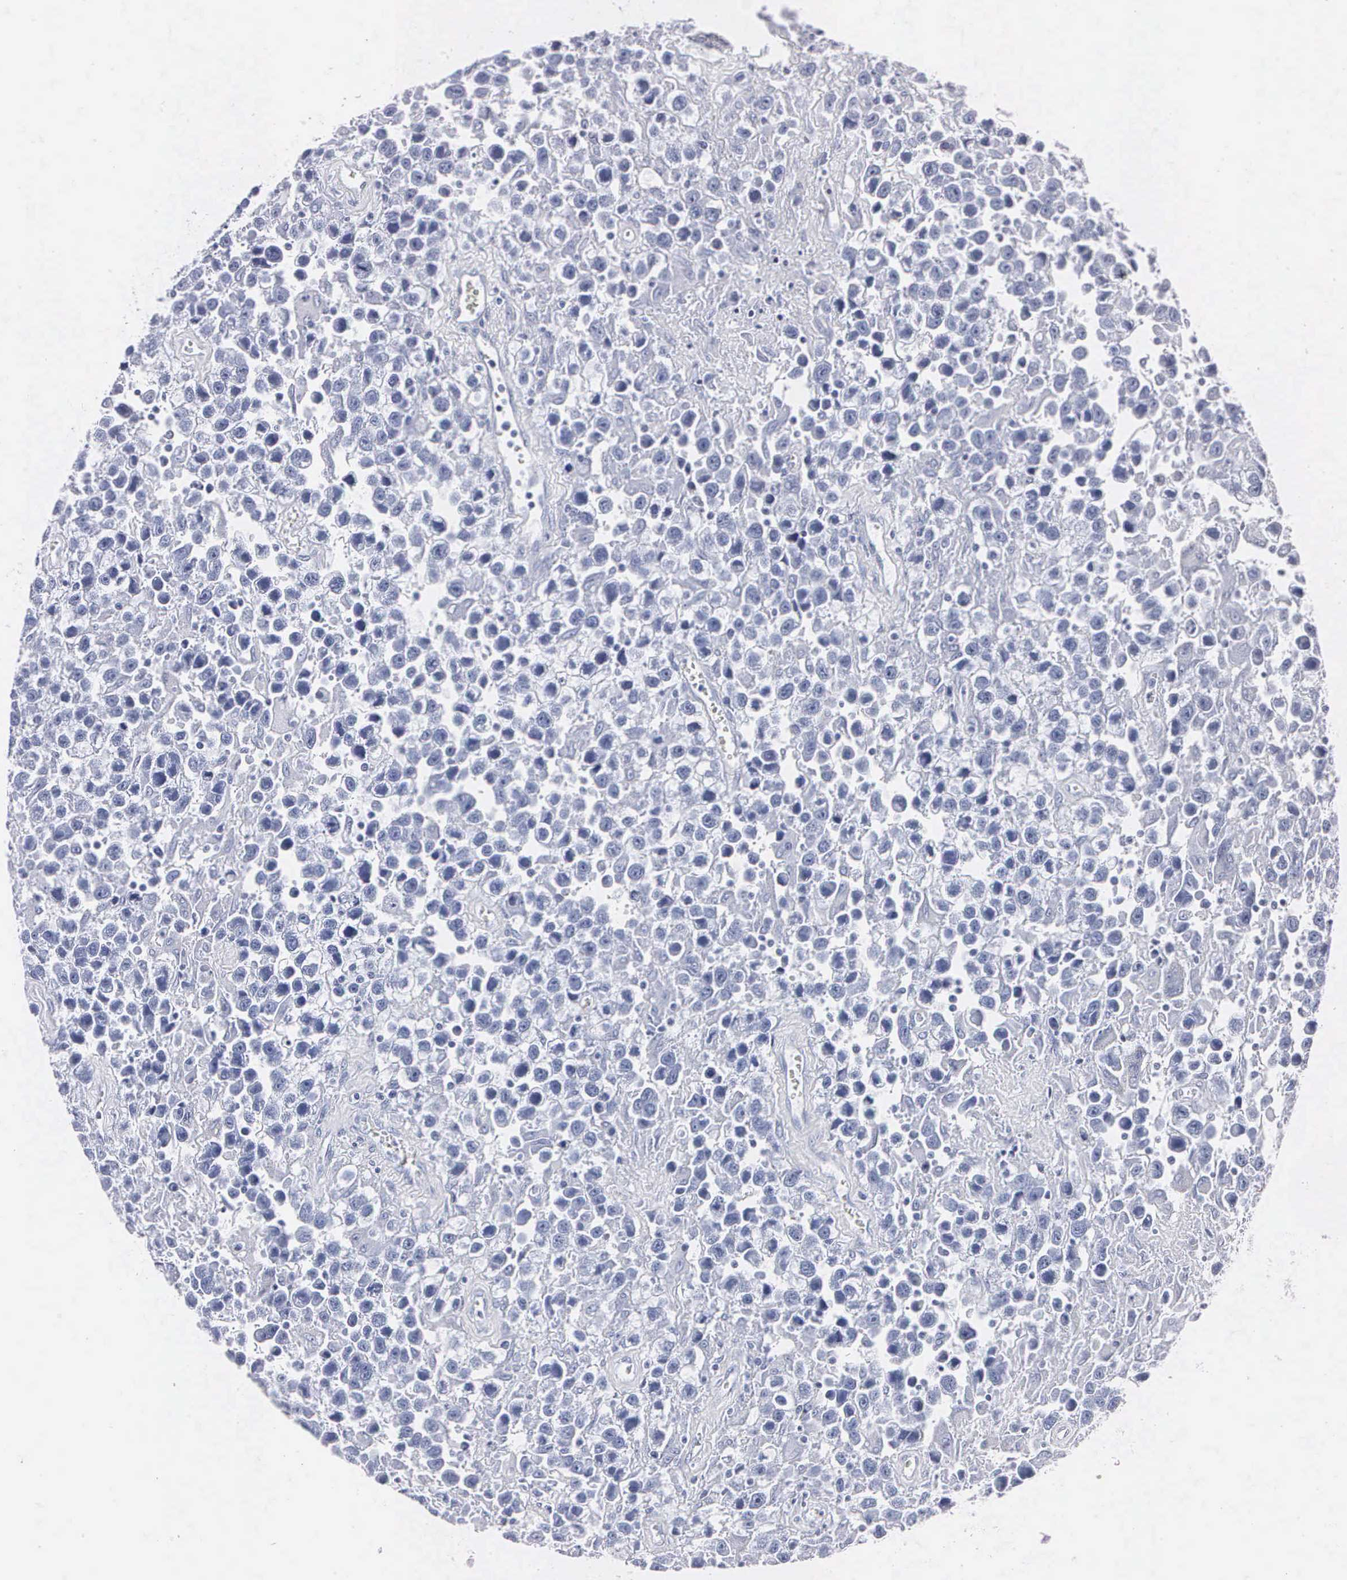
{"staining": {"intensity": "negative", "quantity": "none", "location": "none"}, "tissue": "testis cancer", "cell_type": "Tumor cells", "image_type": "cancer", "snomed": [{"axis": "morphology", "description": "Seminoma, NOS"}, {"axis": "topography", "description": "Testis"}], "caption": "IHC of human testis cancer (seminoma) reveals no staining in tumor cells.", "gene": "MB", "patient": {"sex": "male", "age": 43}}